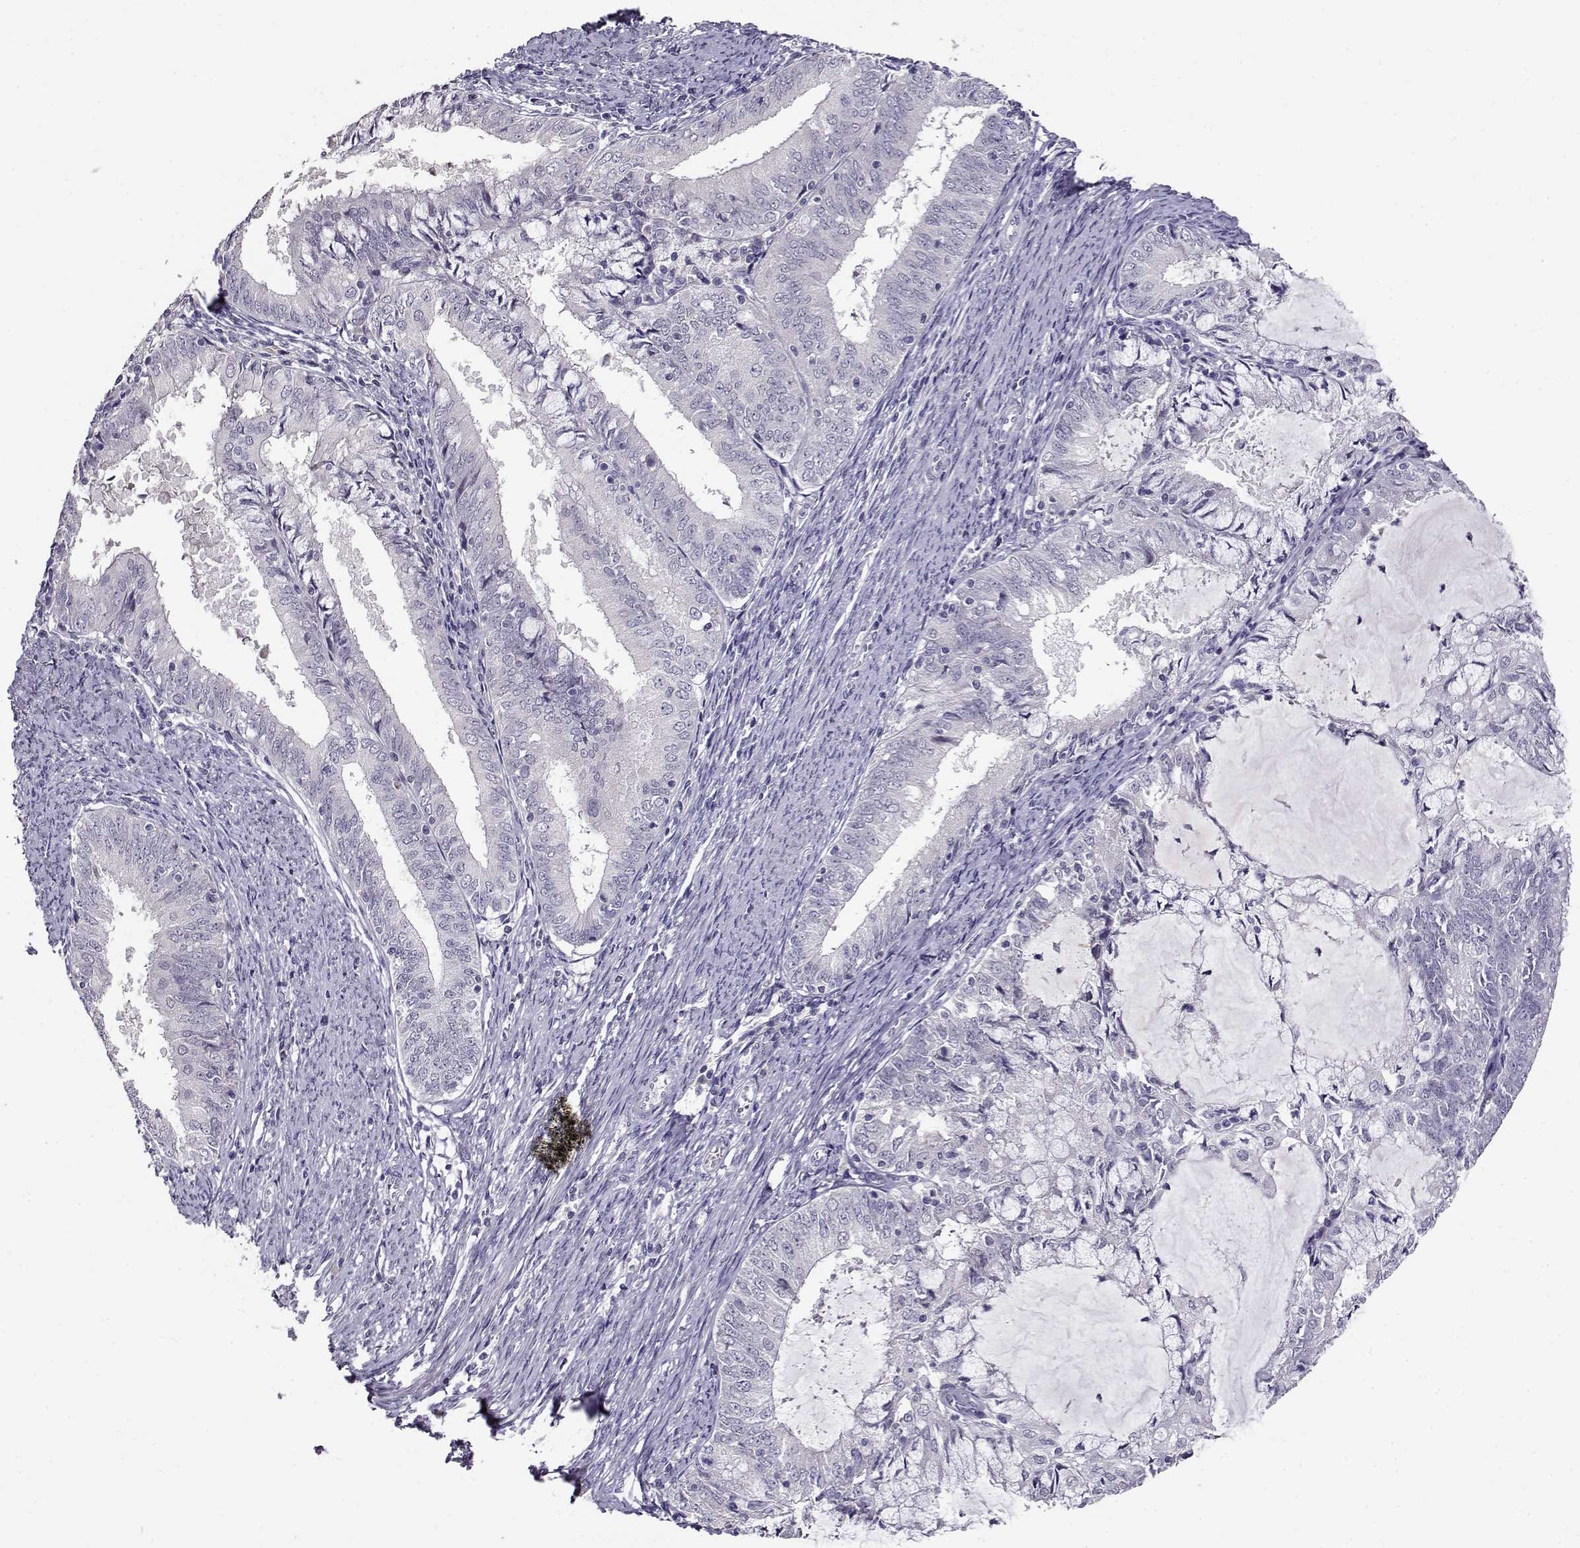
{"staining": {"intensity": "negative", "quantity": "none", "location": "none"}, "tissue": "endometrial cancer", "cell_type": "Tumor cells", "image_type": "cancer", "snomed": [{"axis": "morphology", "description": "Adenocarcinoma, NOS"}, {"axis": "topography", "description": "Endometrium"}], "caption": "Endometrial cancer (adenocarcinoma) was stained to show a protein in brown. There is no significant positivity in tumor cells. Nuclei are stained in blue.", "gene": "RHOXF2", "patient": {"sex": "female", "age": 57}}